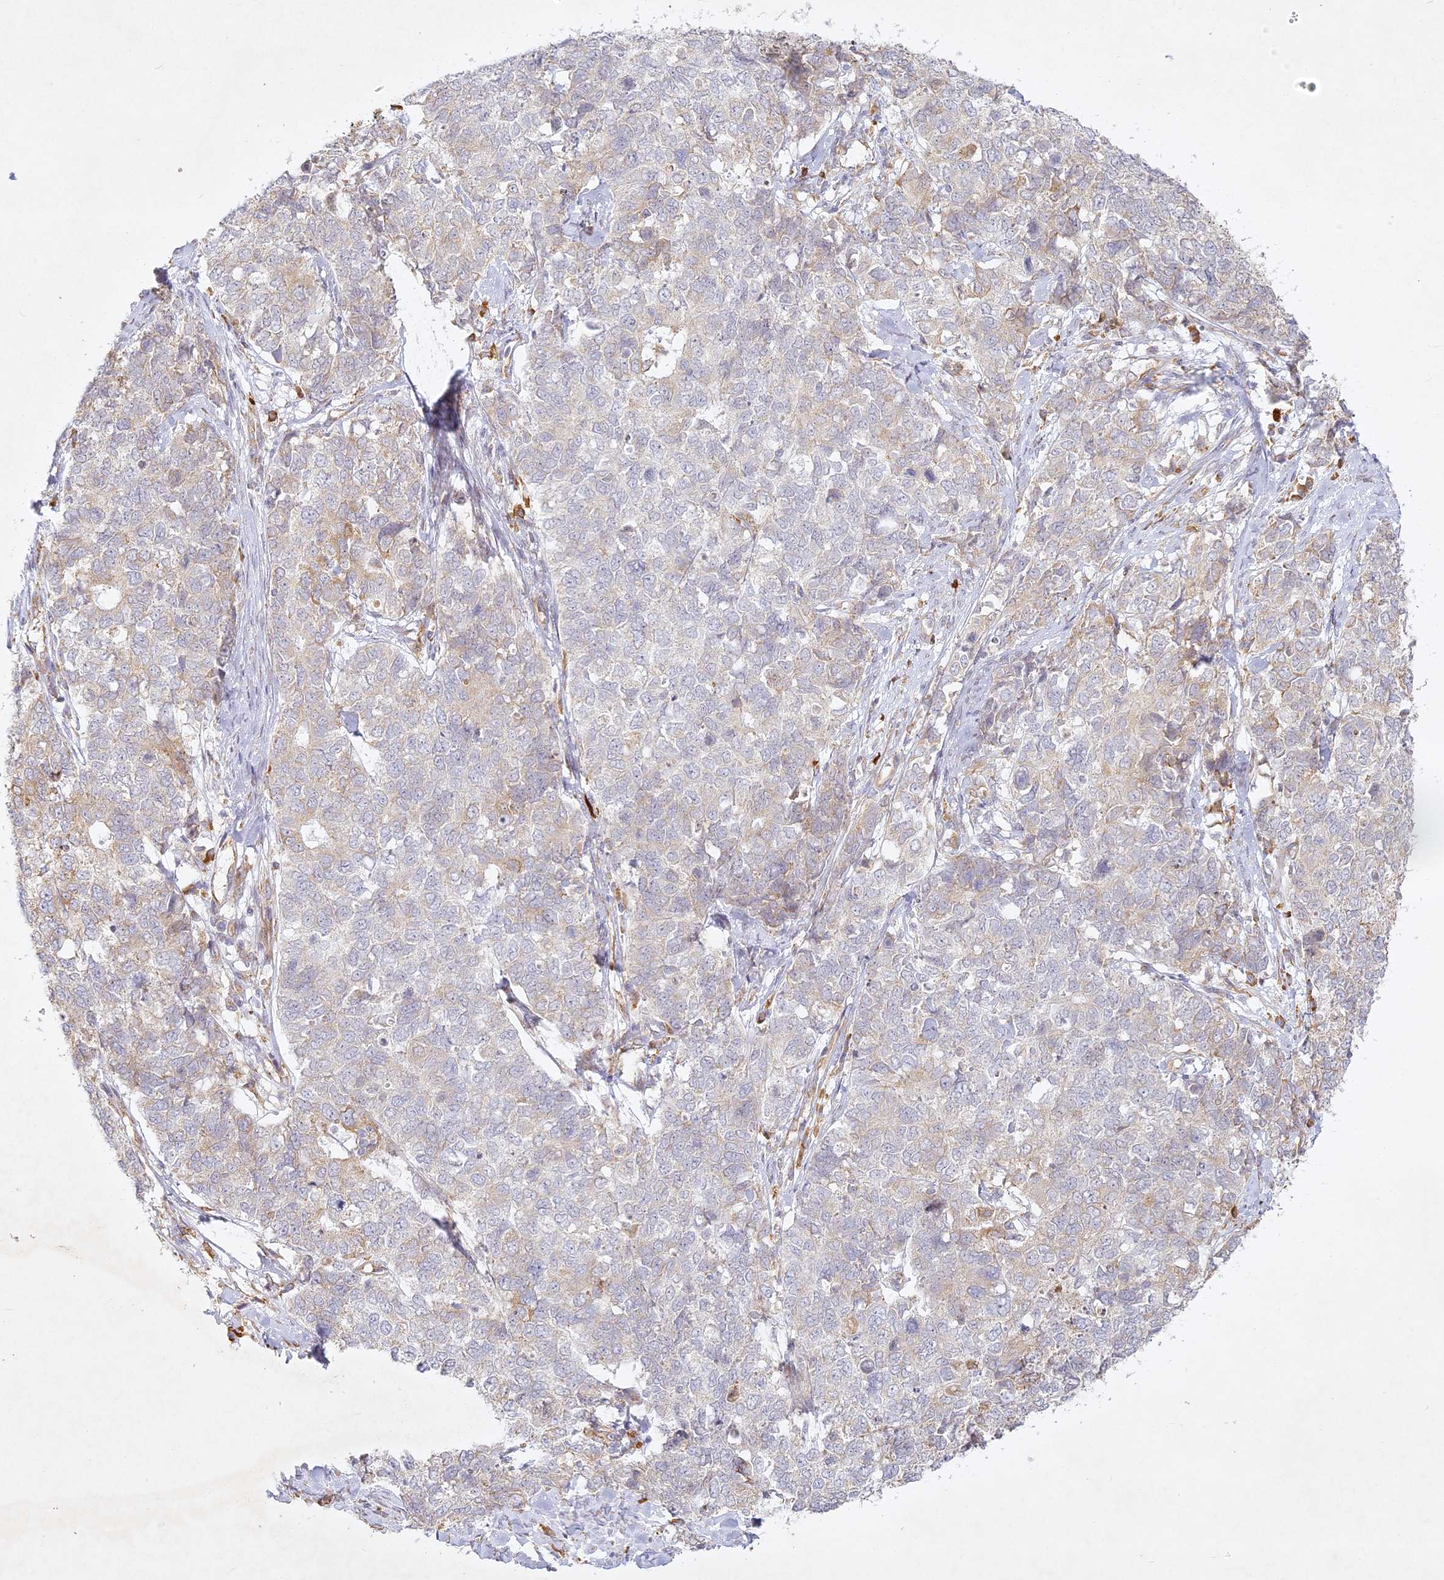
{"staining": {"intensity": "weak", "quantity": "<25%", "location": "cytoplasmic/membranous"}, "tissue": "cervical cancer", "cell_type": "Tumor cells", "image_type": "cancer", "snomed": [{"axis": "morphology", "description": "Squamous cell carcinoma, NOS"}, {"axis": "topography", "description": "Cervix"}], "caption": "An immunohistochemistry photomicrograph of cervical cancer (squamous cell carcinoma) is shown. There is no staining in tumor cells of cervical cancer (squamous cell carcinoma). (Brightfield microscopy of DAB immunohistochemistry (IHC) at high magnification).", "gene": "SLC30A5", "patient": {"sex": "female", "age": 63}}